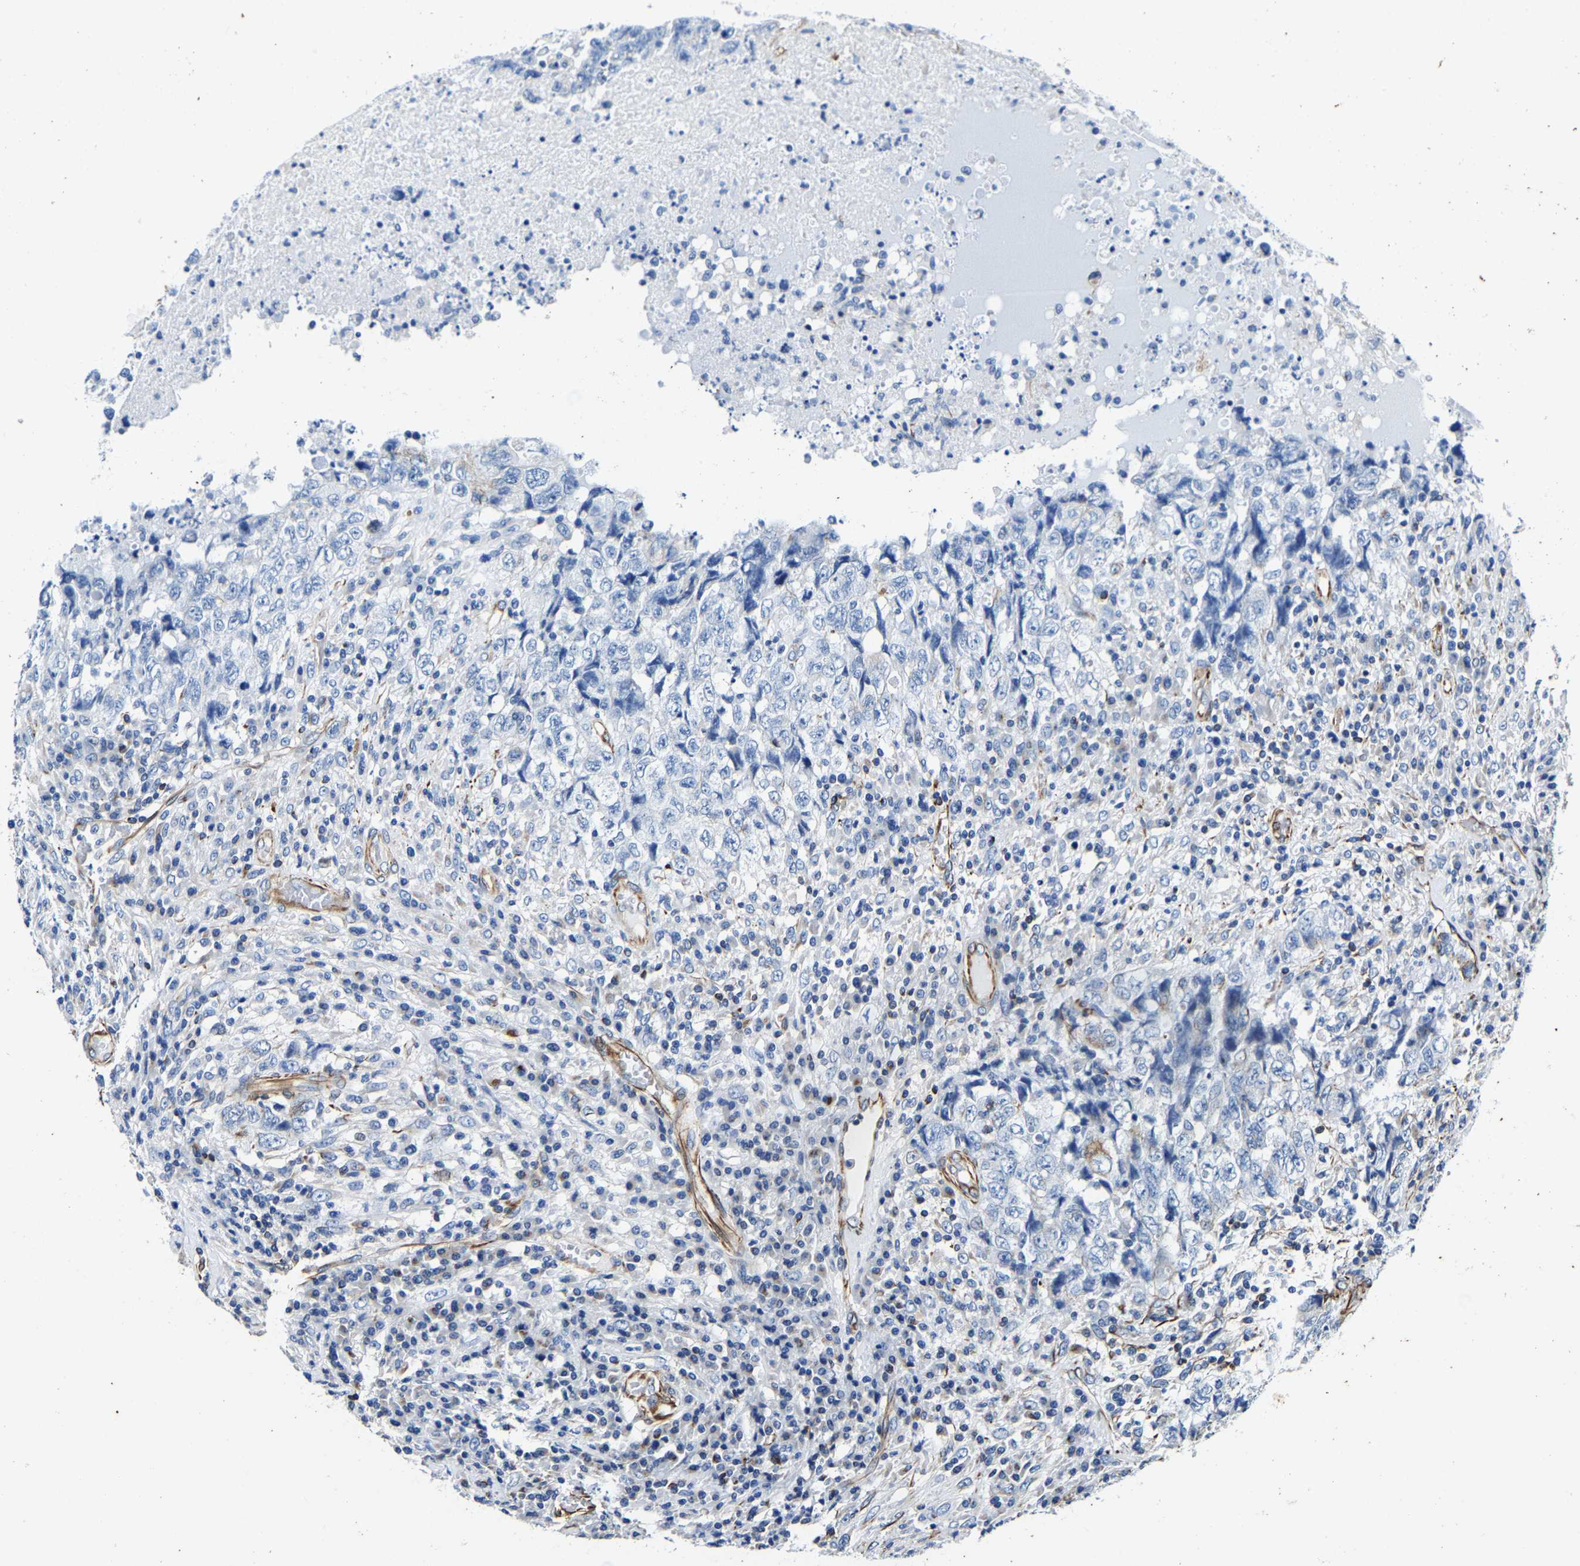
{"staining": {"intensity": "negative", "quantity": "none", "location": "none"}, "tissue": "testis cancer", "cell_type": "Tumor cells", "image_type": "cancer", "snomed": [{"axis": "morphology", "description": "Necrosis, NOS"}, {"axis": "morphology", "description": "Carcinoma, Embryonal, NOS"}, {"axis": "topography", "description": "Testis"}], "caption": "IHC photomicrograph of neoplastic tissue: embryonal carcinoma (testis) stained with DAB (3,3'-diaminobenzidine) reveals no significant protein staining in tumor cells. Nuclei are stained in blue.", "gene": "MMEL1", "patient": {"sex": "male", "age": 19}}